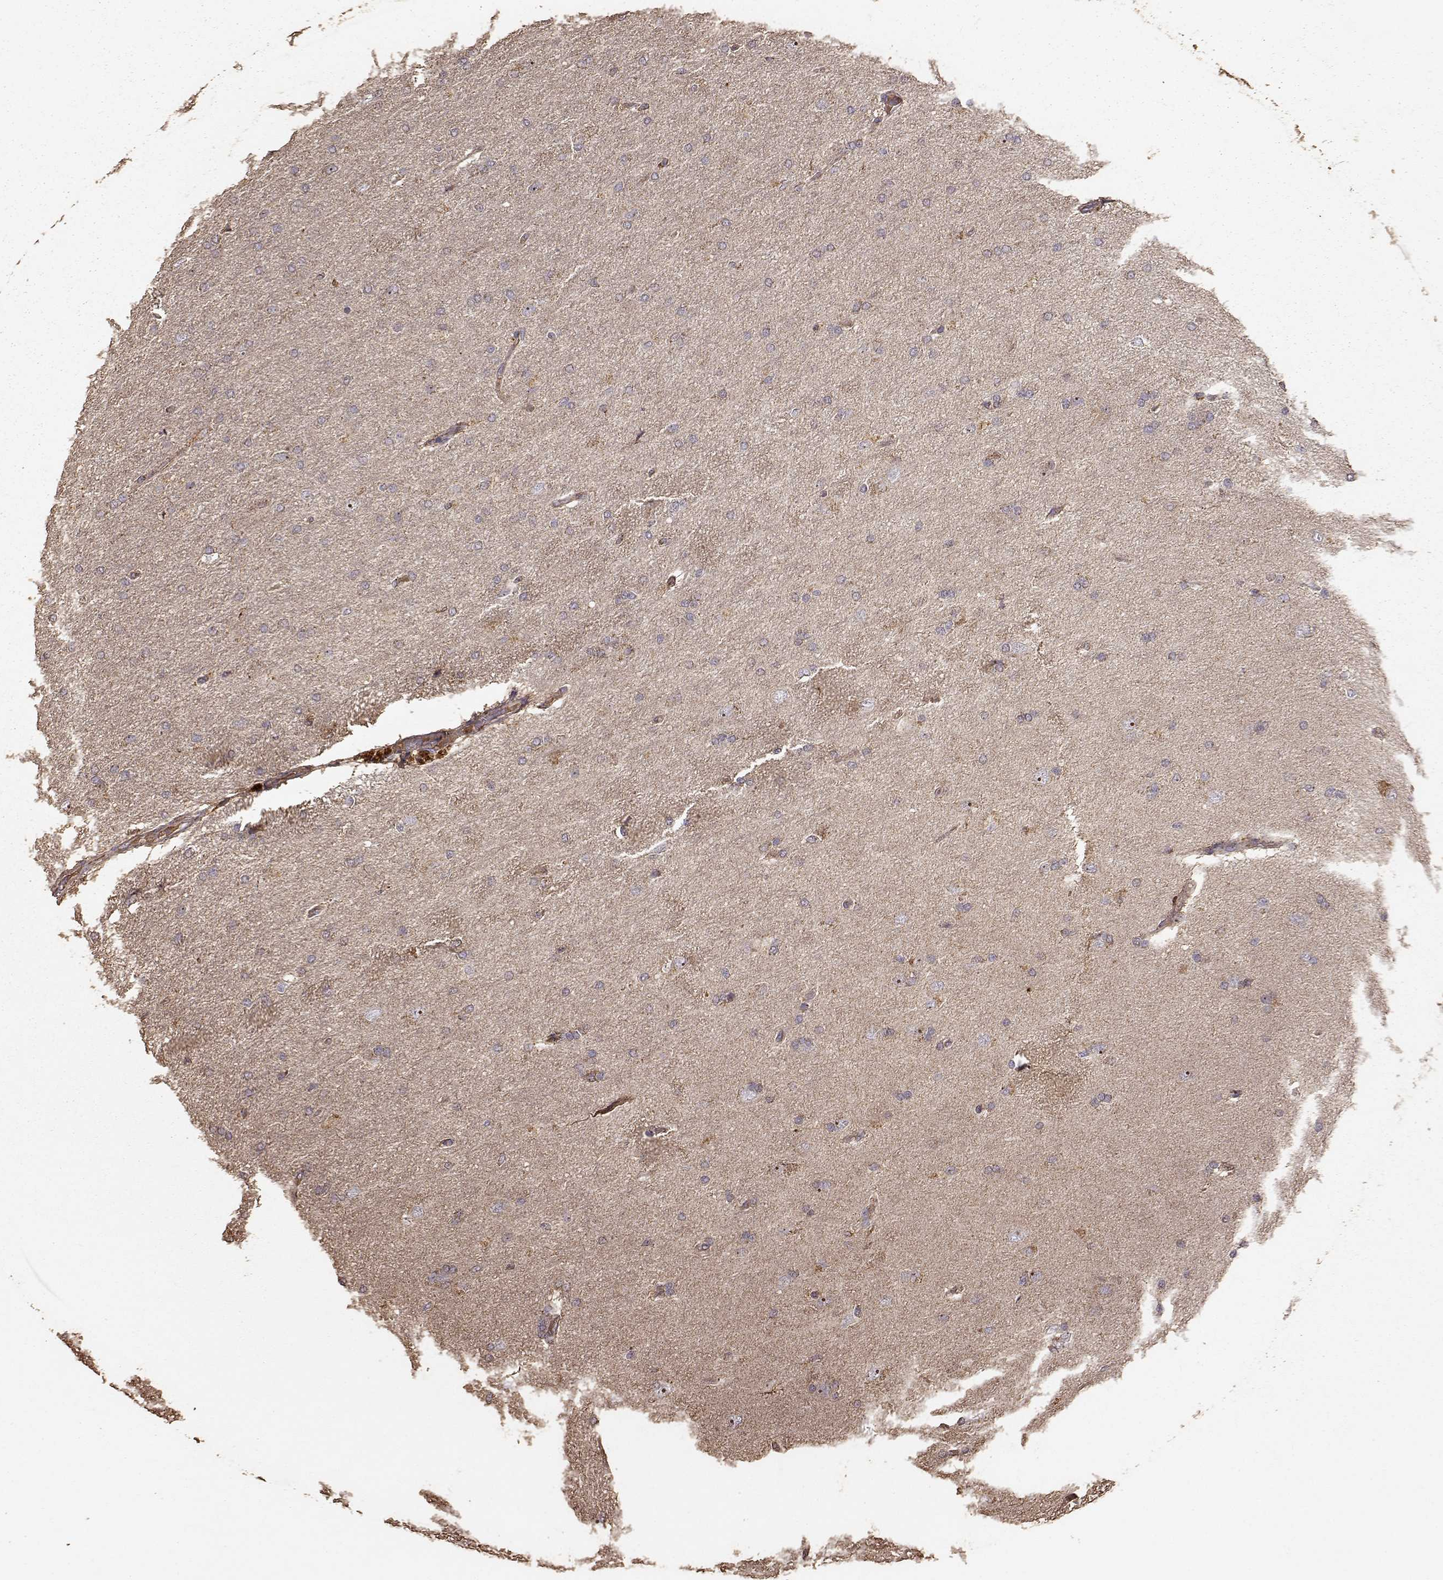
{"staining": {"intensity": "weak", "quantity": "<25%", "location": "cytoplasmic/membranous"}, "tissue": "glioma", "cell_type": "Tumor cells", "image_type": "cancer", "snomed": [{"axis": "morphology", "description": "Glioma, malignant, High grade"}, {"axis": "topography", "description": "Cerebral cortex"}], "caption": "Immunohistochemistry (IHC) micrograph of neoplastic tissue: high-grade glioma (malignant) stained with DAB (3,3'-diaminobenzidine) shows no significant protein expression in tumor cells.", "gene": "PTGES2", "patient": {"sex": "male", "age": 70}}